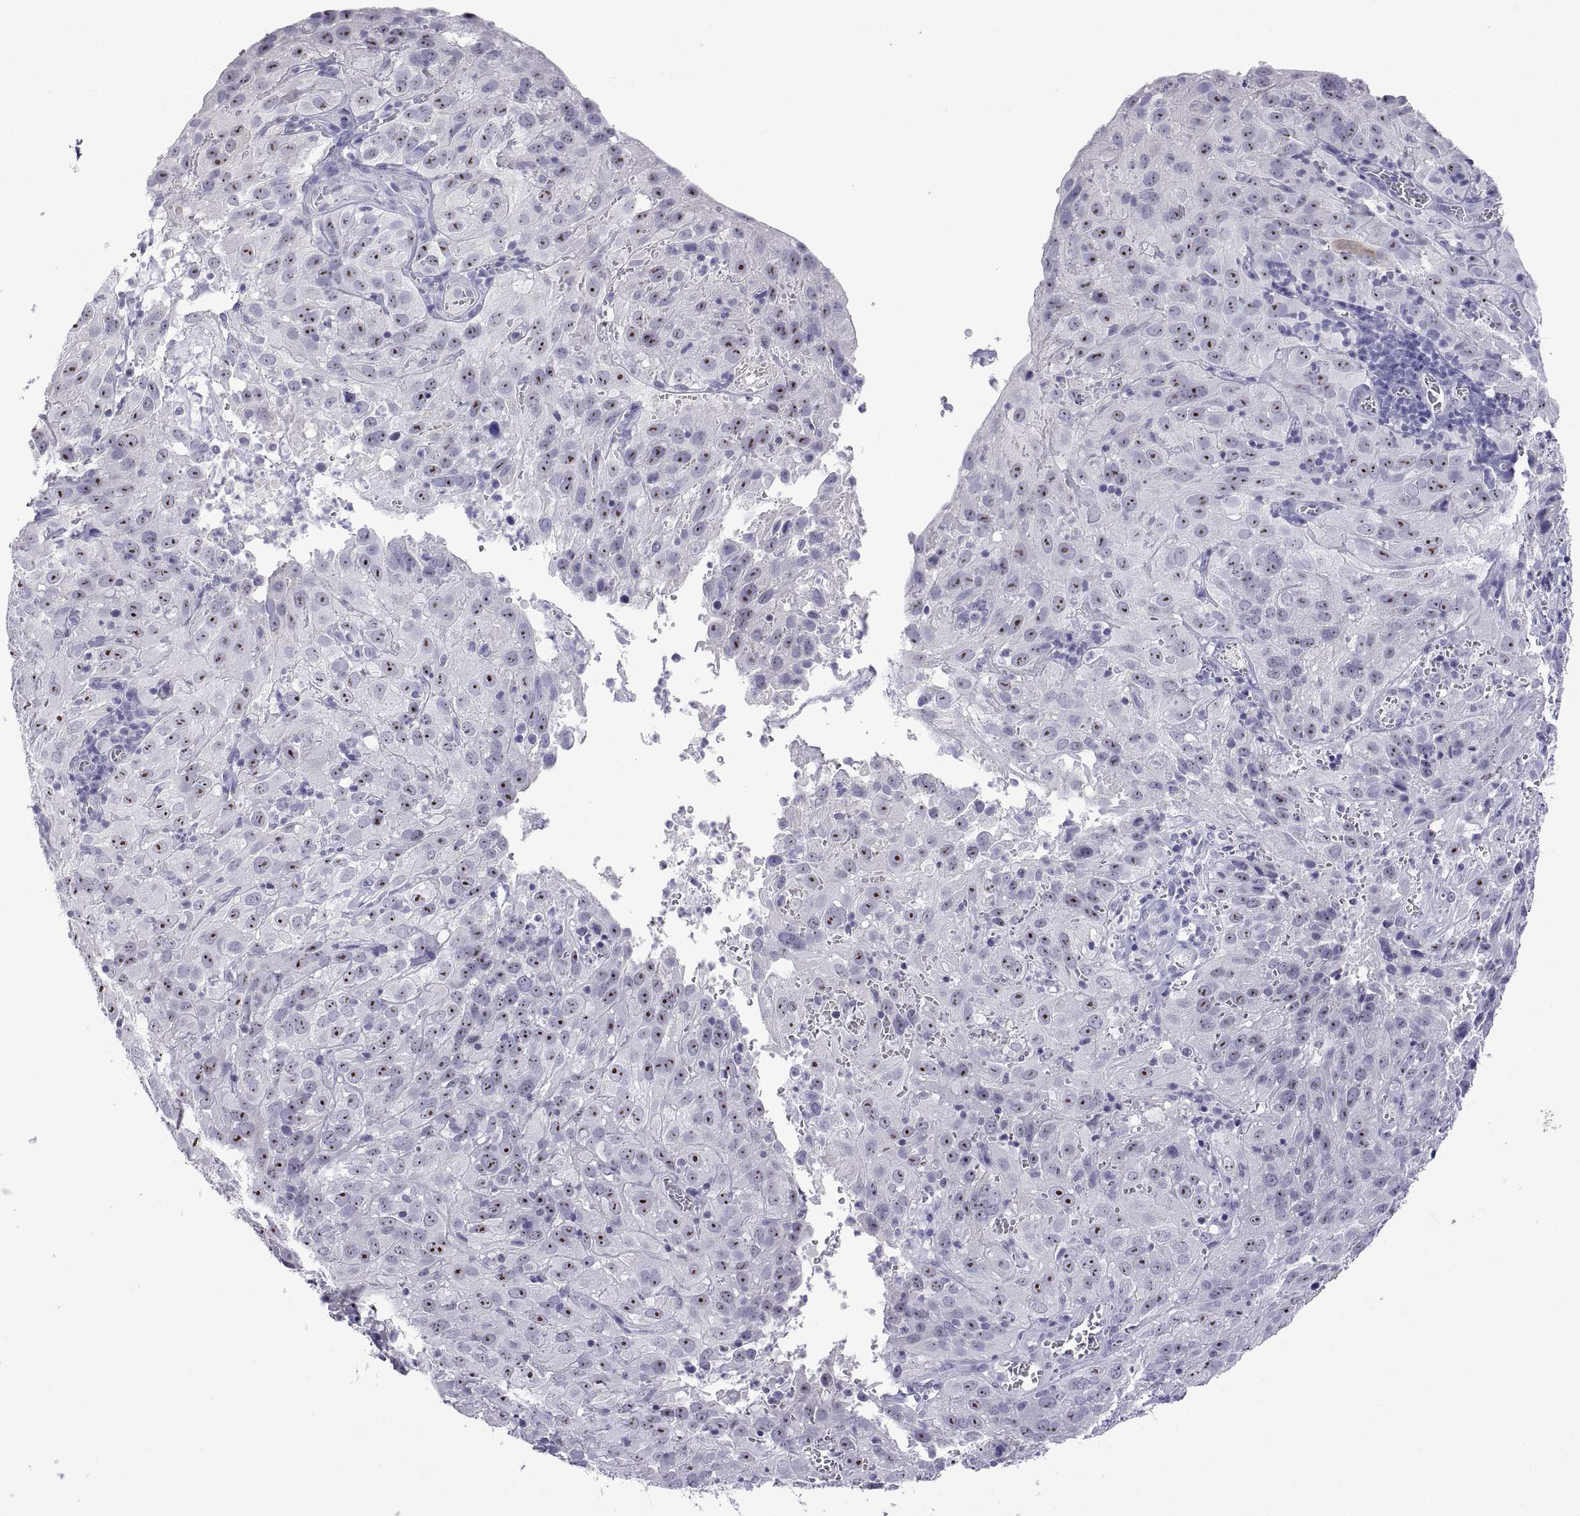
{"staining": {"intensity": "moderate", "quantity": "25%-75%", "location": "nuclear"}, "tissue": "cervical cancer", "cell_type": "Tumor cells", "image_type": "cancer", "snomed": [{"axis": "morphology", "description": "Squamous cell carcinoma, NOS"}, {"axis": "topography", "description": "Cervix"}], "caption": "Immunohistochemical staining of squamous cell carcinoma (cervical) exhibits moderate nuclear protein positivity in approximately 25%-75% of tumor cells.", "gene": "VSX2", "patient": {"sex": "female", "age": 32}}